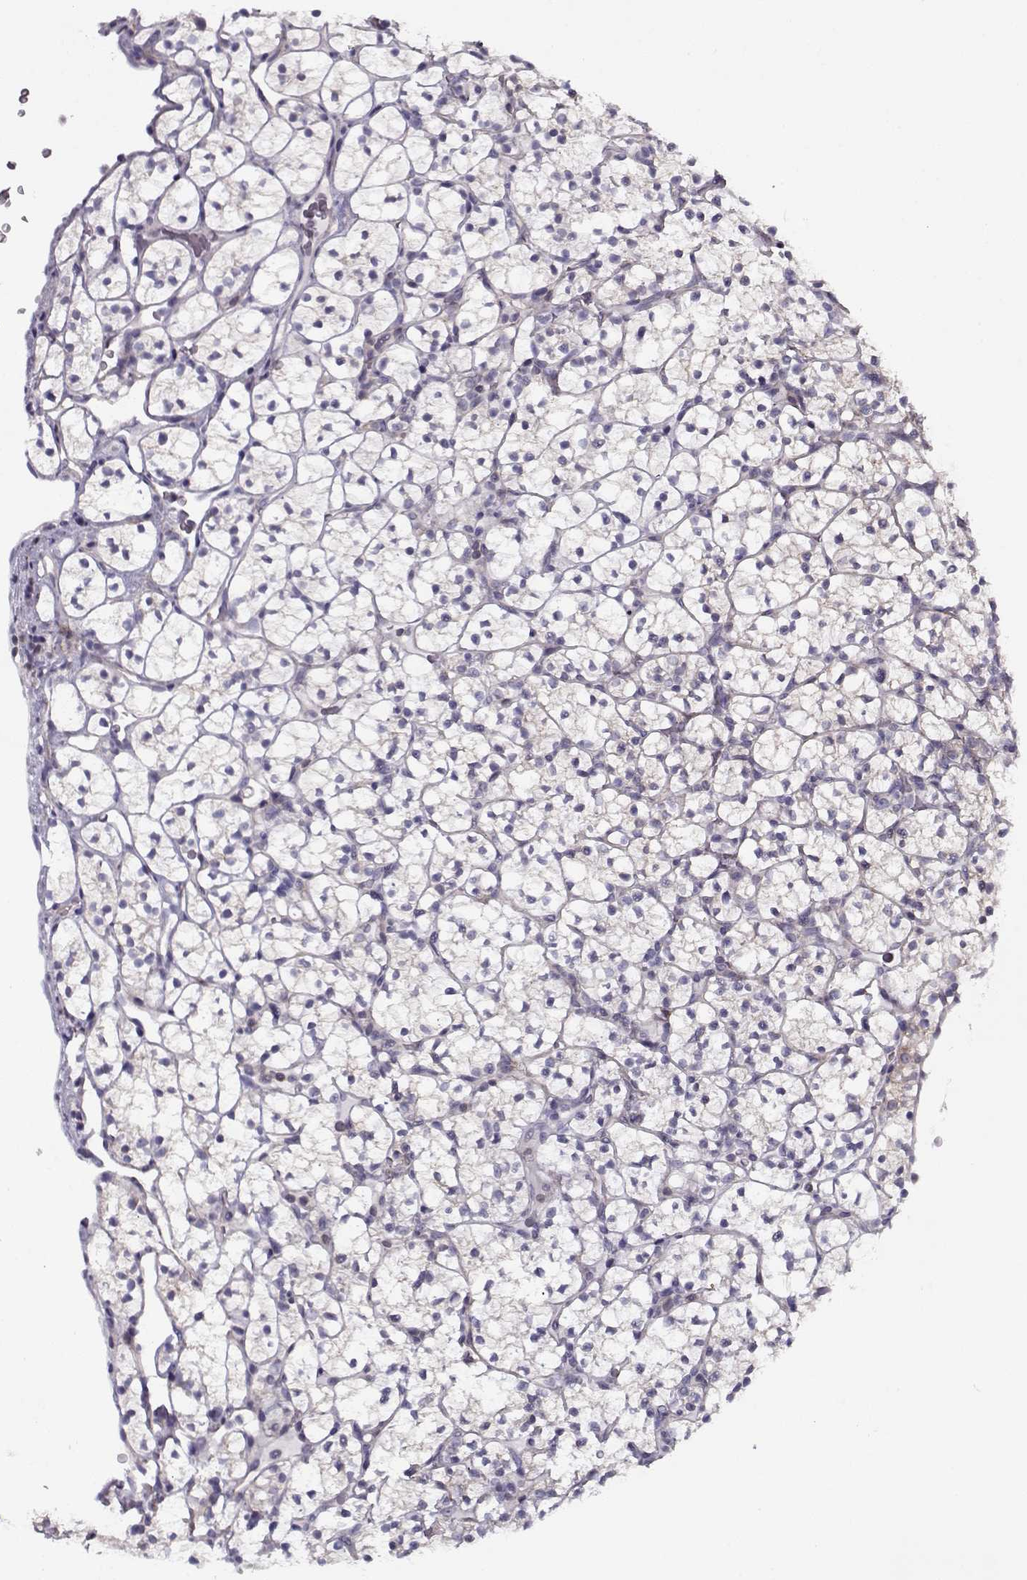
{"staining": {"intensity": "negative", "quantity": "none", "location": "none"}, "tissue": "renal cancer", "cell_type": "Tumor cells", "image_type": "cancer", "snomed": [{"axis": "morphology", "description": "Adenocarcinoma, NOS"}, {"axis": "topography", "description": "Kidney"}], "caption": "A micrograph of renal adenocarcinoma stained for a protein displays no brown staining in tumor cells.", "gene": "PP2D1", "patient": {"sex": "female", "age": 89}}